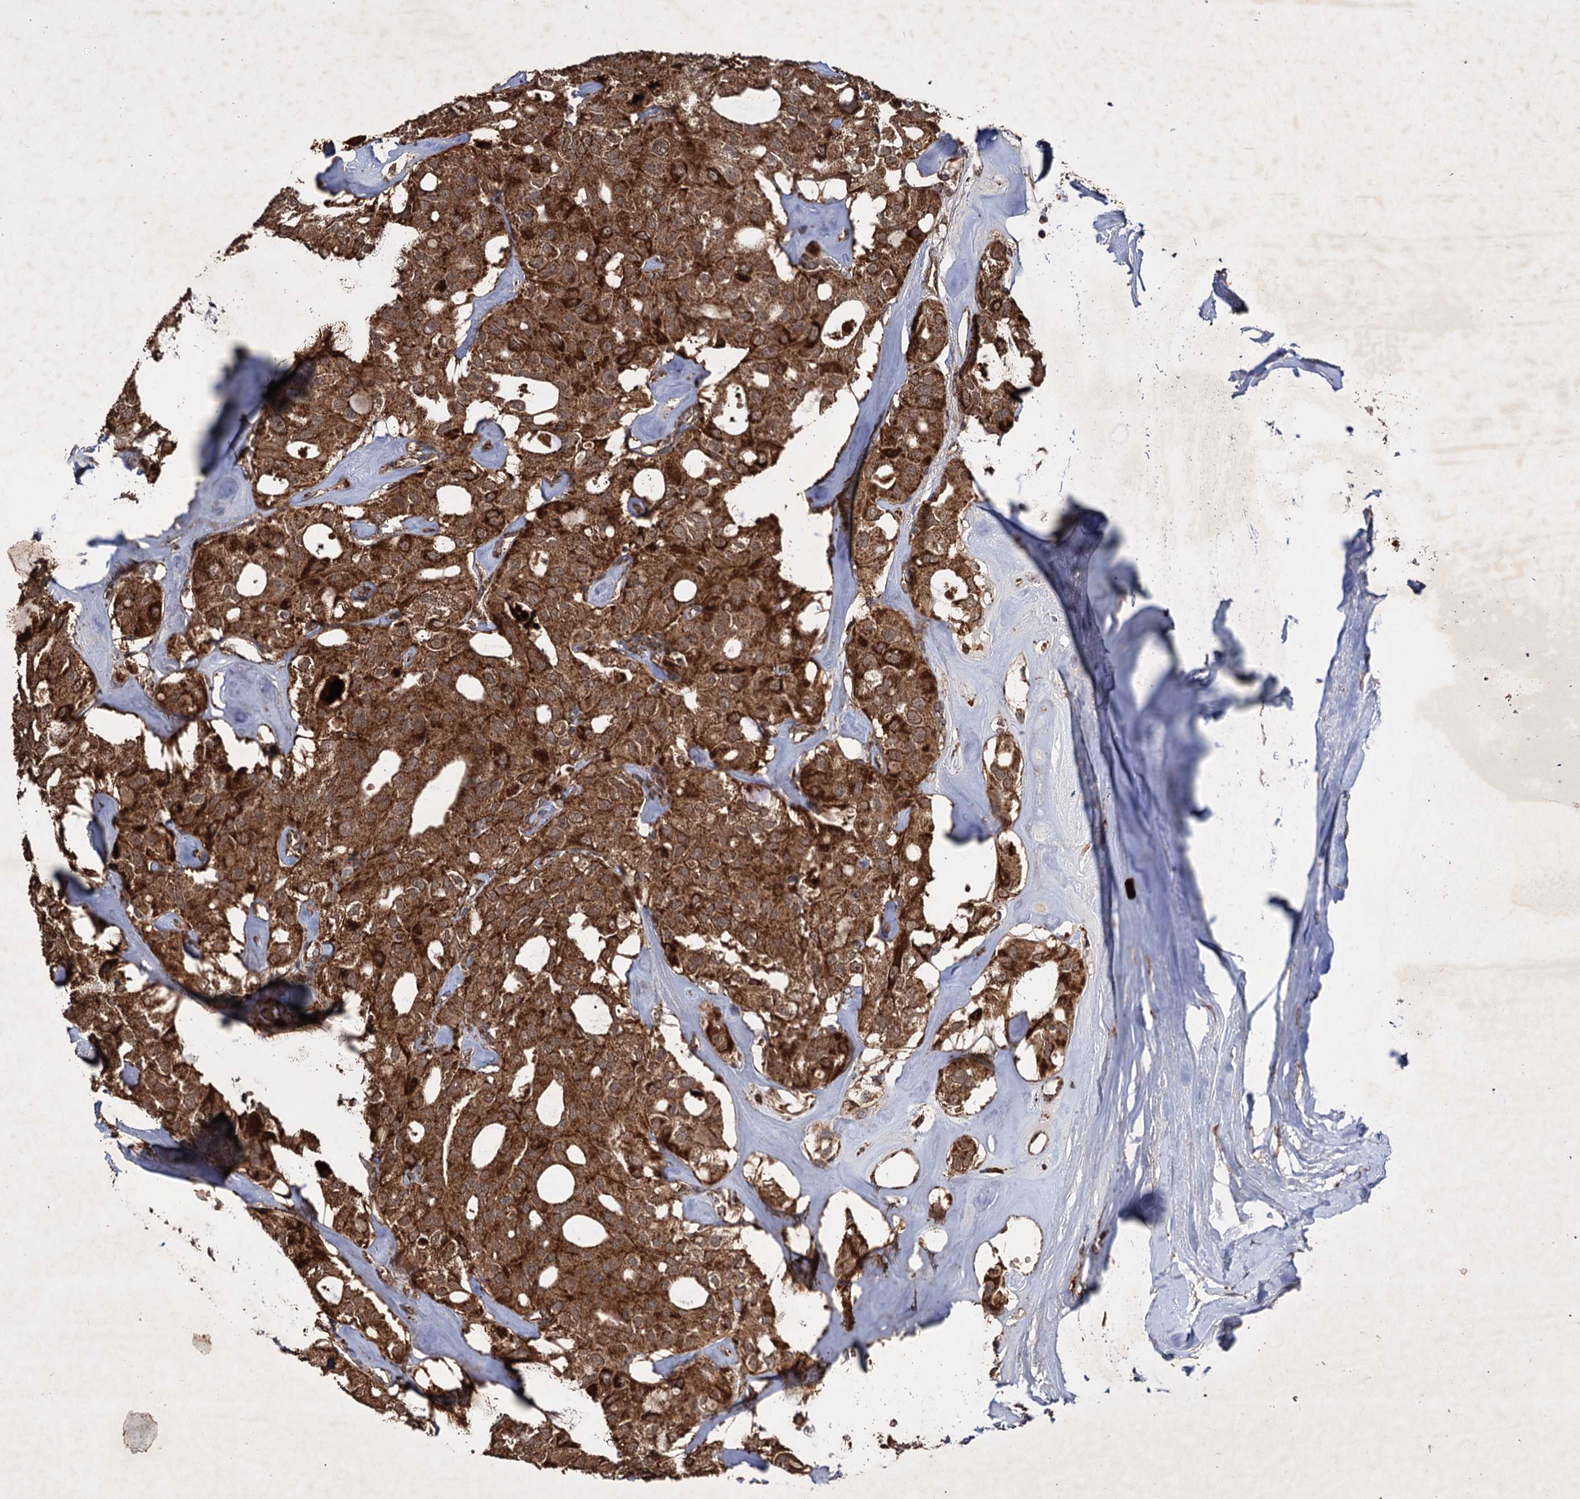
{"staining": {"intensity": "strong", "quantity": ">75%", "location": "cytoplasmic/membranous"}, "tissue": "thyroid cancer", "cell_type": "Tumor cells", "image_type": "cancer", "snomed": [{"axis": "morphology", "description": "Follicular adenoma carcinoma, NOS"}, {"axis": "topography", "description": "Thyroid gland"}], "caption": "Immunohistochemistry staining of thyroid cancer, which demonstrates high levels of strong cytoplasmic/membranous expression in about >75% of tumor cells indicating strong cytoplasmic/membranous protein positivity. The staining was performed using DAB (3,3'-diaminobenzidine) (brown) for protein detection and nuclei were counterstained in hematoxylin (blue).", "gene": "IPO4", "patient": {"sex": "male", "age": 75}}